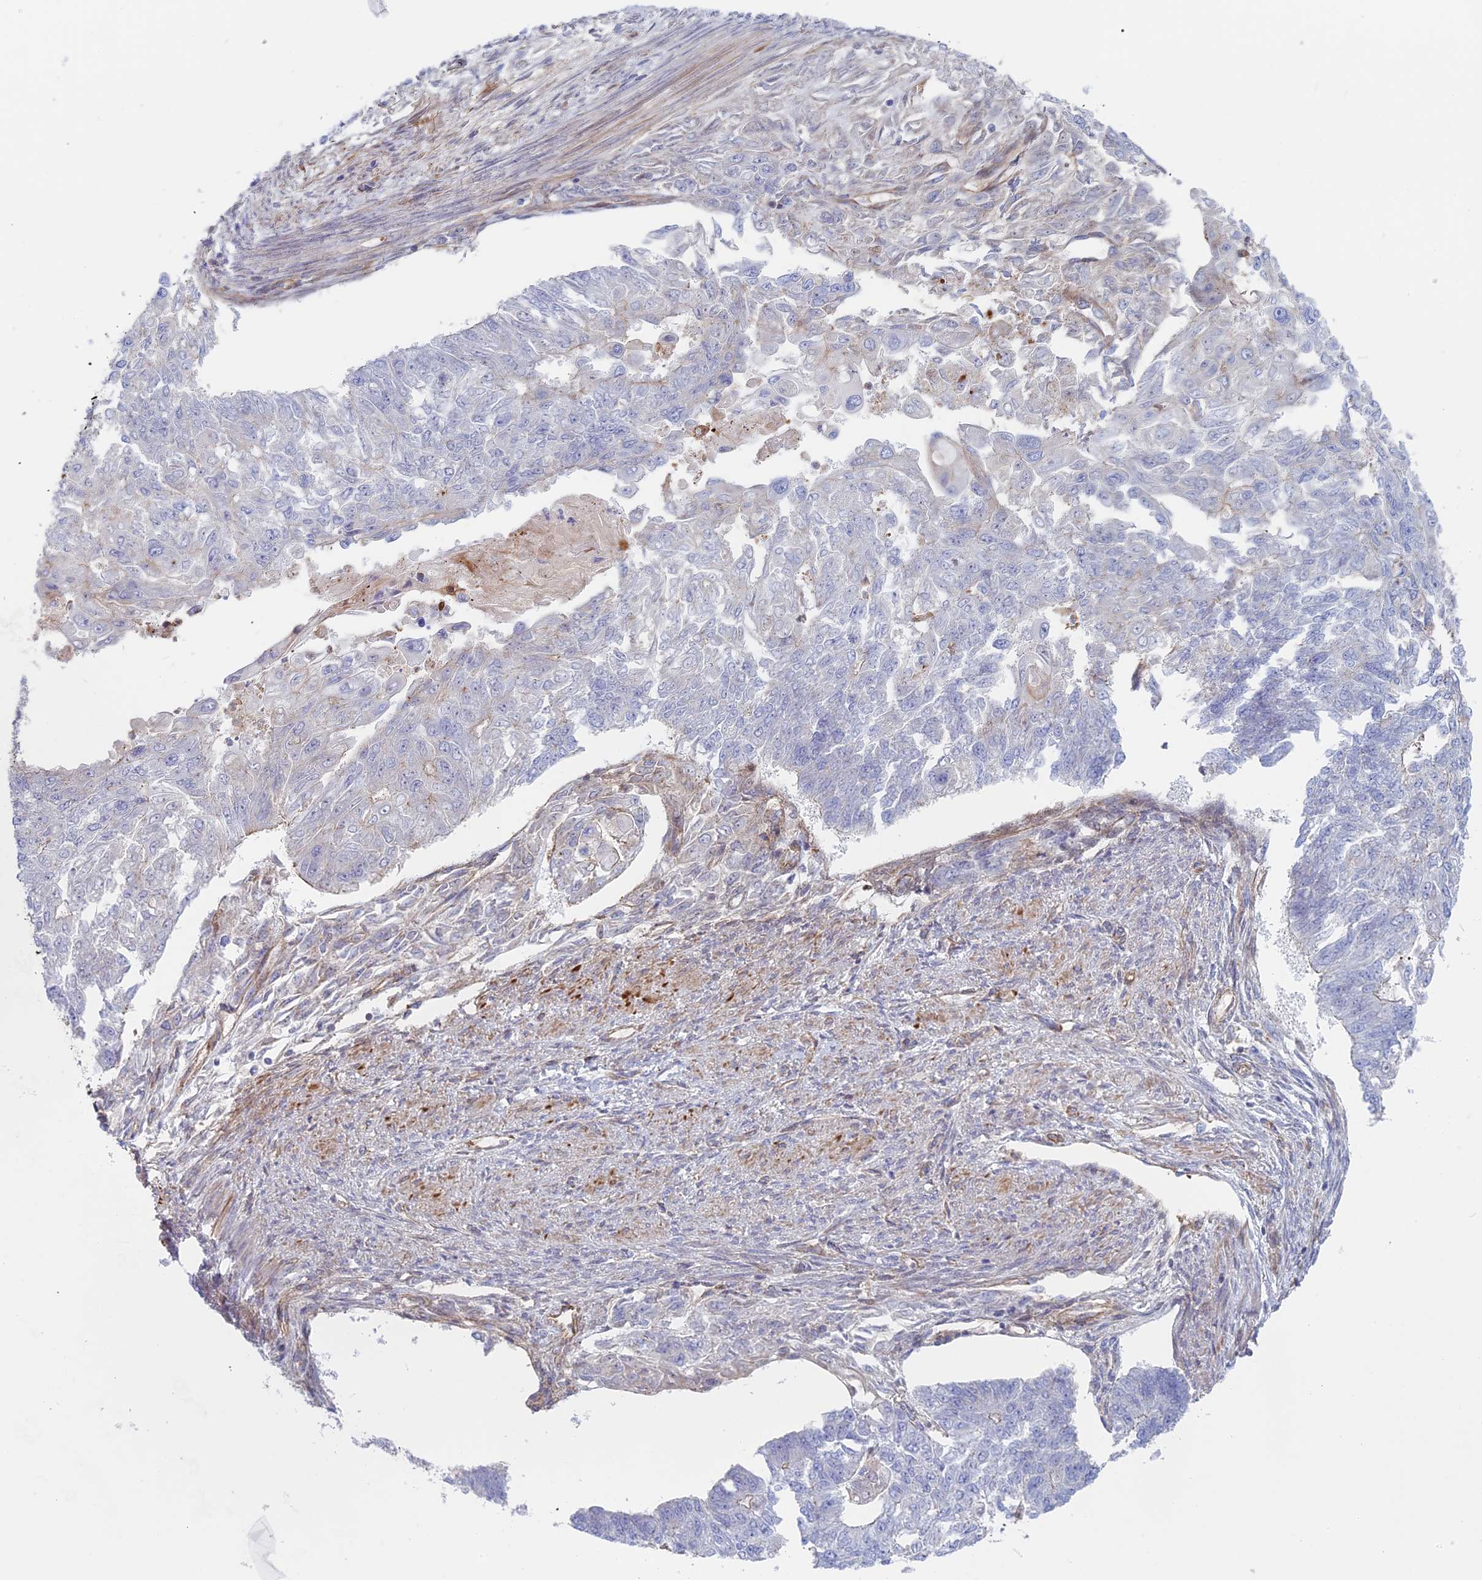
{"staining": {"intensity": "negative", "quantity": "none", "location": "none"}, "tissue": "endometrial cancer", "cell_type": "Tumor cells", "image_type": "cancer", "snomed": [{"axis": "morphology", "description": "Adenocarcinoma, NOS"}, {"axis": "topography", "description": "Endometrium"}], "caption": "There is no significant staining in tumor cells of adenocarcinoma (endometrial).", "gene": "DDA1", "patient": {"sex": "female", "age": 32}}